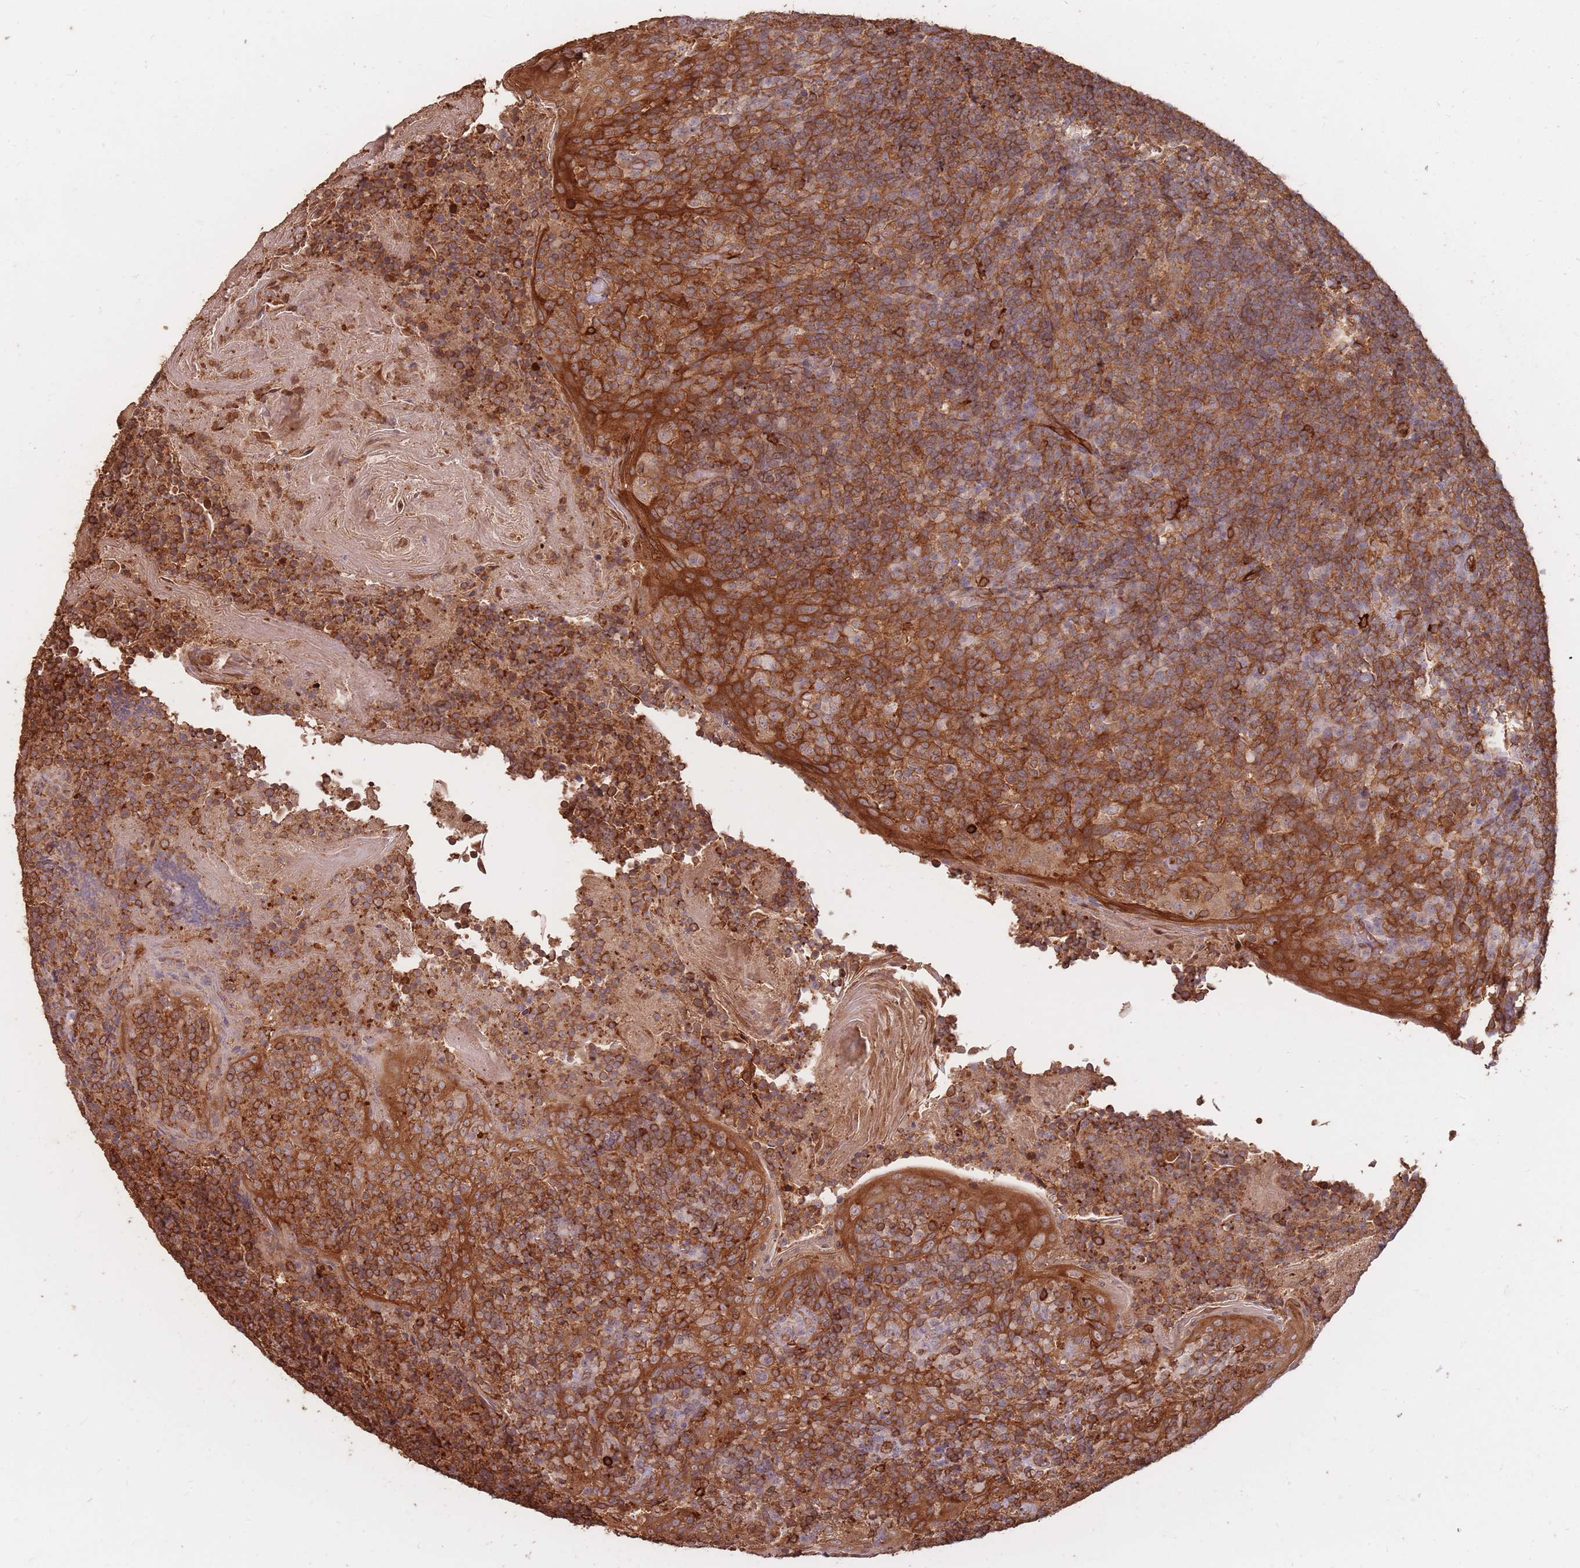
{"staining": {"intensity": "strong", "quantity": ">75%", "location": "cytoplasmic/membranous"}, "tissue": "tonsil", "cell_type": "Germinal center cells", "image_type": "normal", "snomed": [{"axis": "morphology", "description": "Normal tissue, NOS"}, {"axis": "topography", "description": "Tonsil"}], "caption": "The image reveals immunohistochemical staining of normal tonsil. There is strong cytoplasmic/membranous staining is appreciated in approximately >75% of germinal center cells.", "gene": "PLS3", "patient": {"sex": "female", "age": 10}}